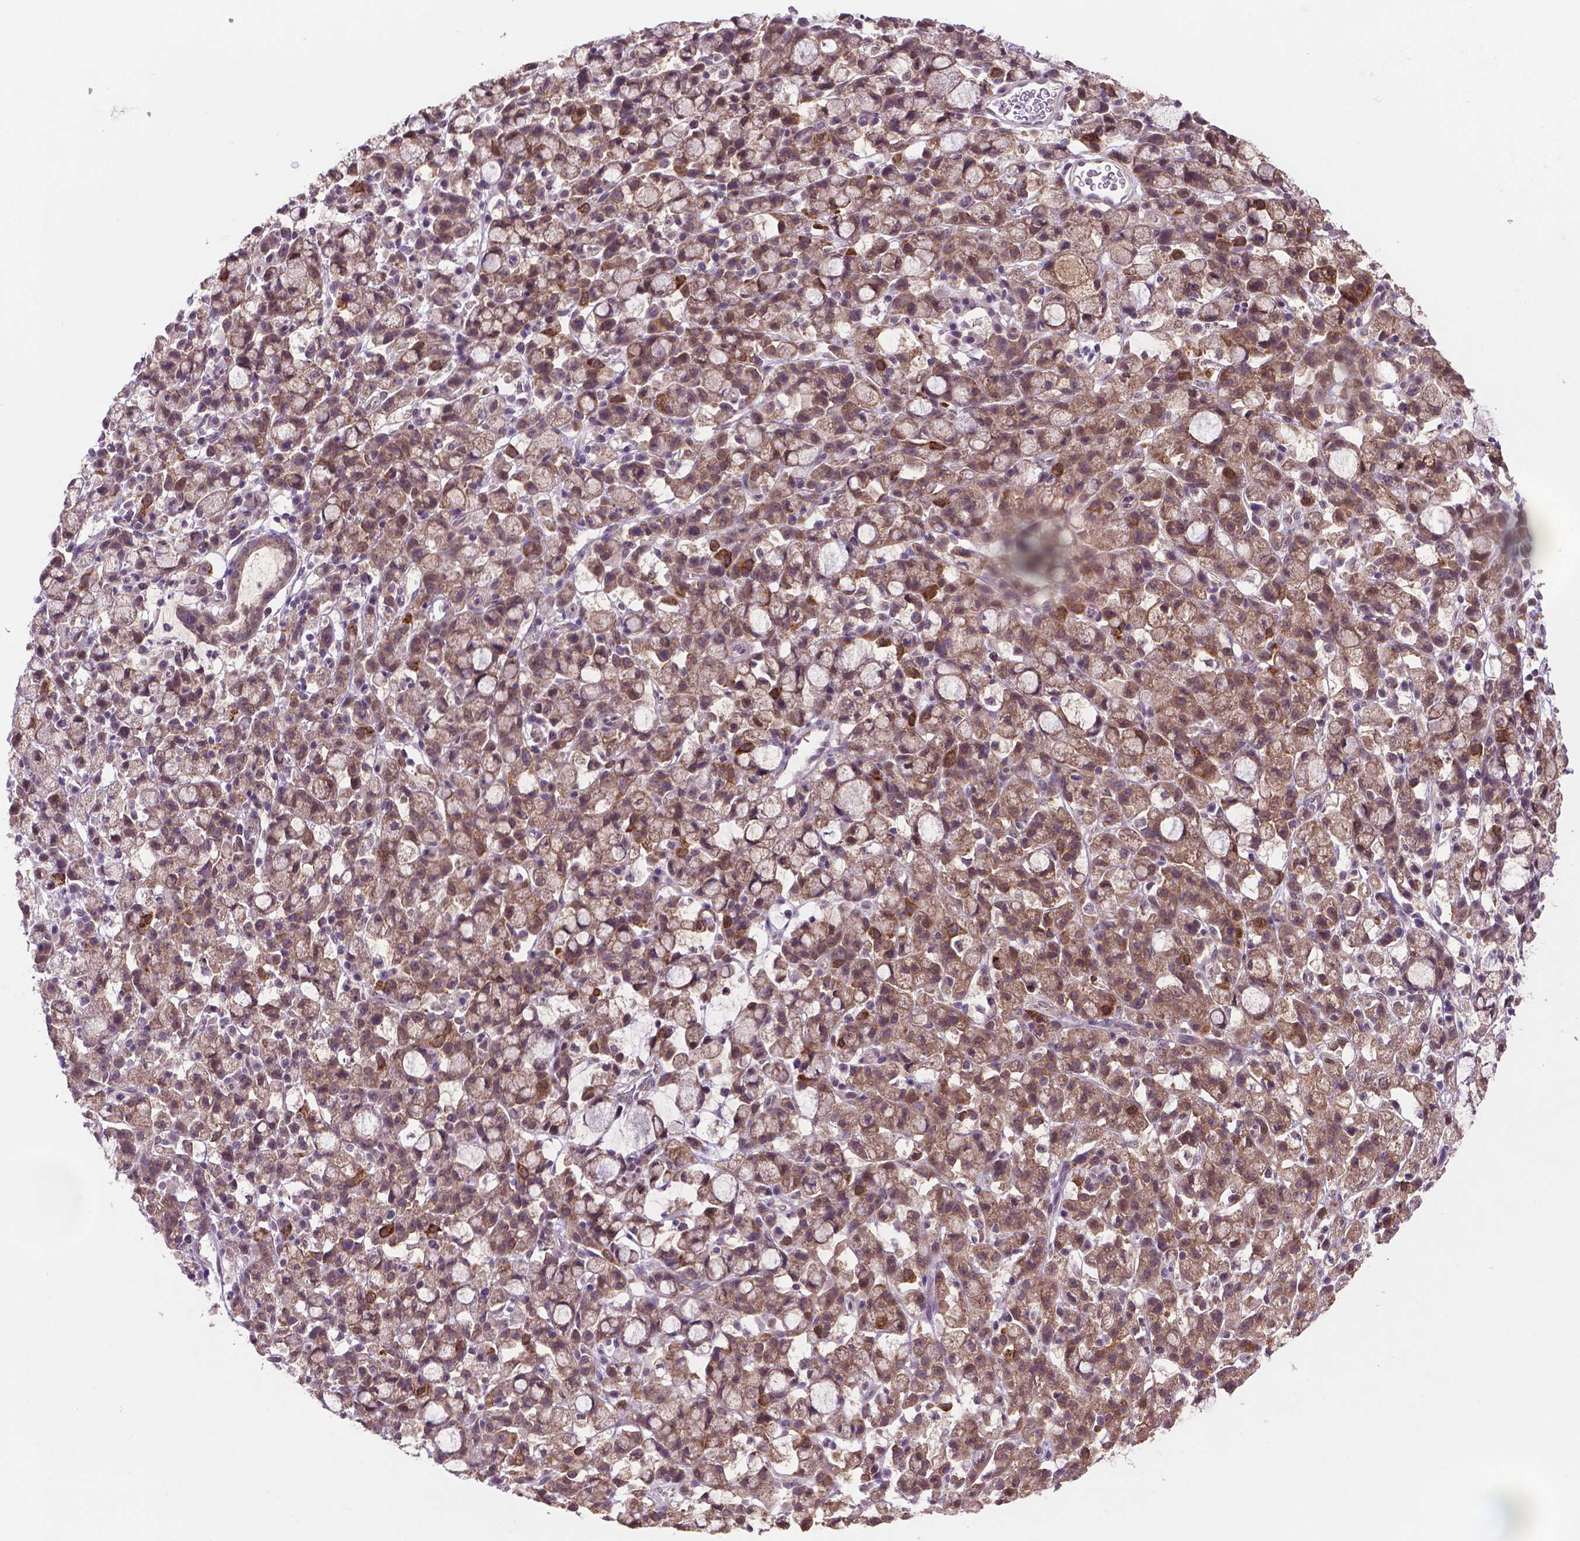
{"staining": {"intensity": "moderate", "quantity": "25%-75%", "location": "cytoplasmic/membranous"}, "tissue": "stomach cancer", "cell_type": "Tumor cells", "image_type": "cancer", "snomed": [{"axis": "morphology", "description": "Adenocarcinoma, NOS"}, {"axis": "topography", "description": "Stomach"}], "caption": "Immunohistochemistry histopathology image of stomach cancer (adenocarcinoma) stained for a protein (brown), which exhibits medium levels of moderate cytoplasmic/membranous positivity in approximately 25%-75% of tumor cells.", "gene": "GPR63", "patient": {"sex": "male", "age": 58}}